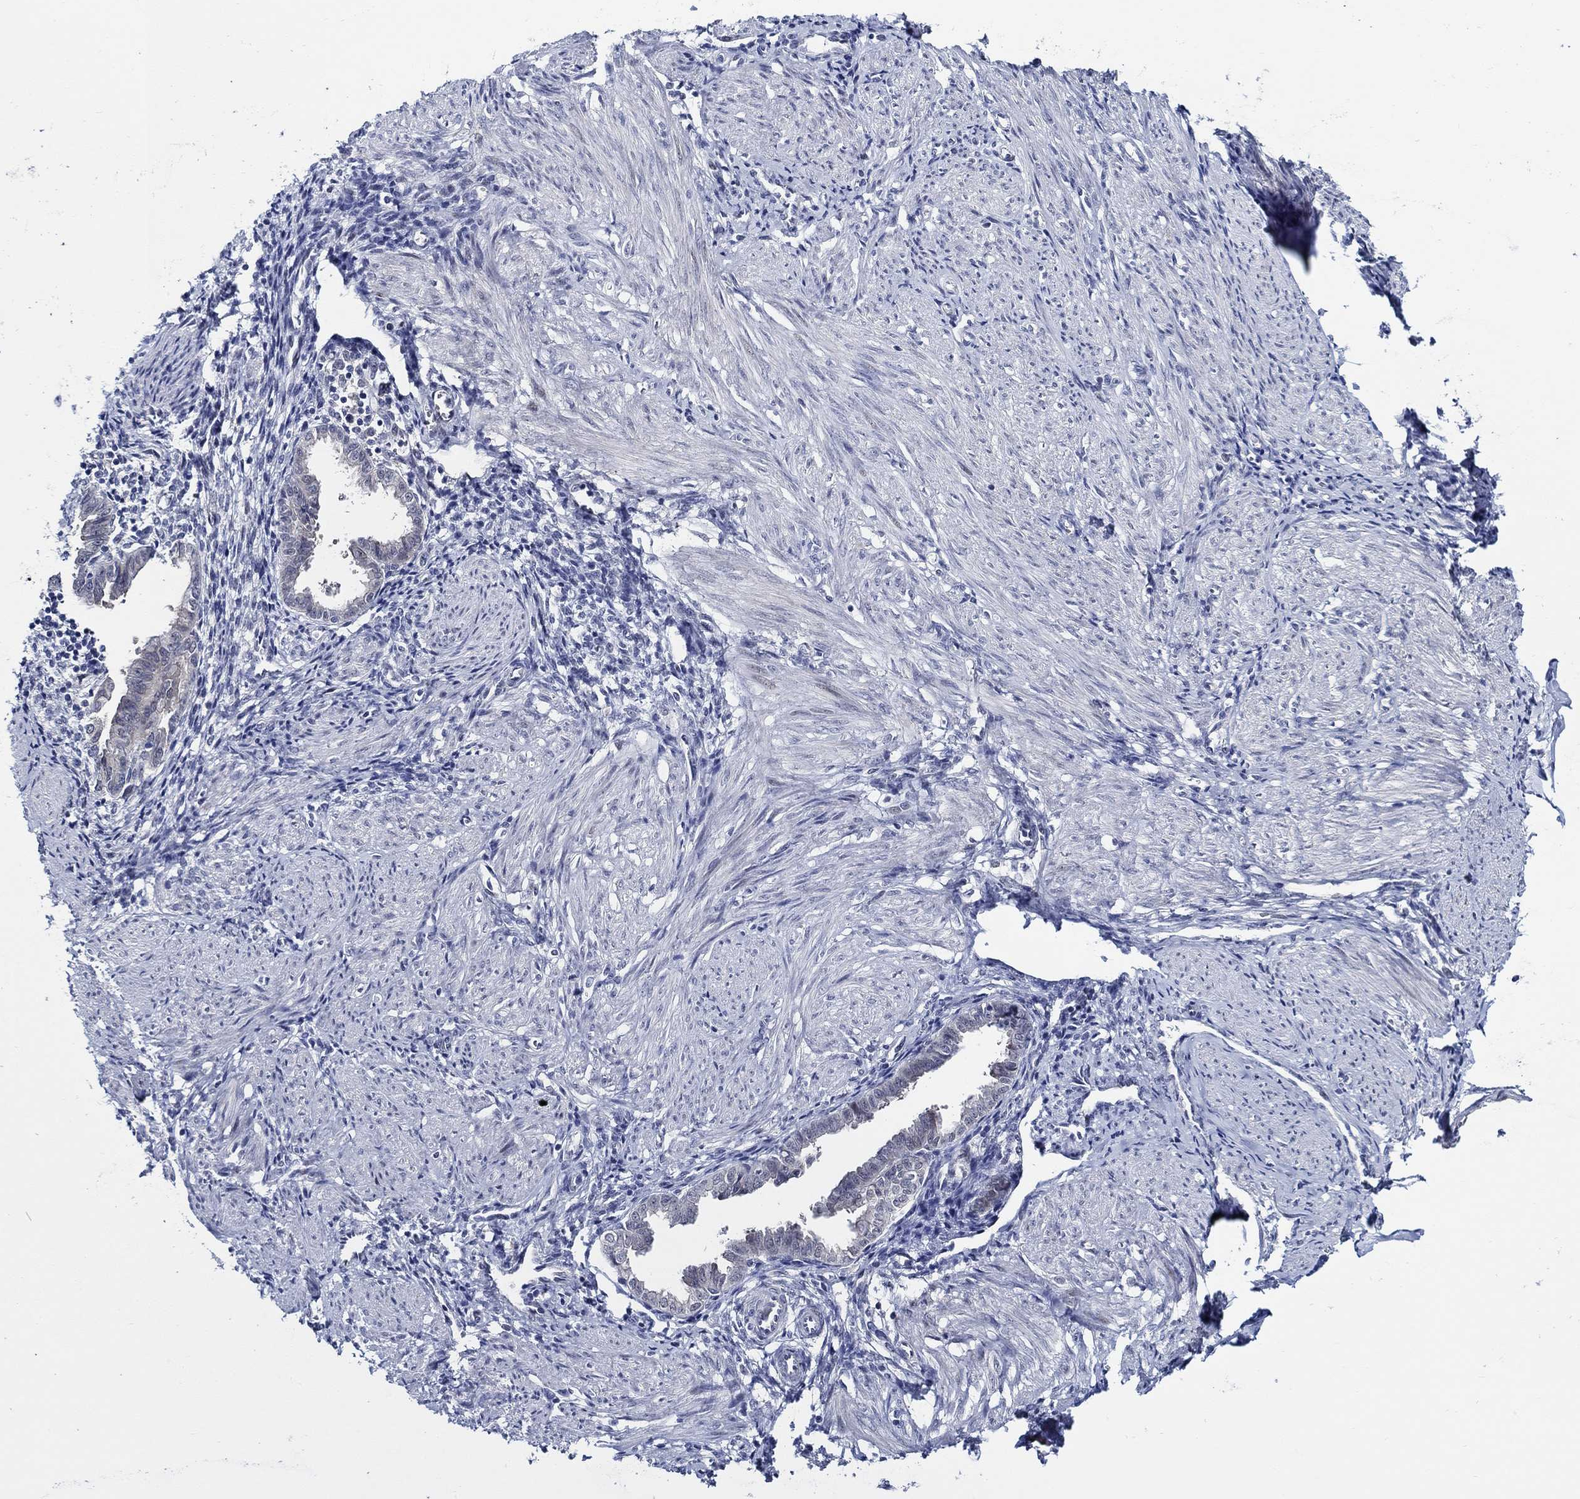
{"staining": {"intensity": "negative", "quantity": "none", "location": "none"}, "tissue": "endometrium", "cell_type": "Cells in endometrial stroma", "image_type": "normal", "snomed": [{"axis": "morphology", "description": "Normal tissue, NOS"}, {"axis": "topography", "description": "Endometrium"}], "caption": "Immunohistochemistry image of benign endometrium: human endometrium stained with DAB displays no significant protein positivity in cells in endometrial stroma.", "gene": "C8orf48", "patient": {"sex": "female", "age": 37}}